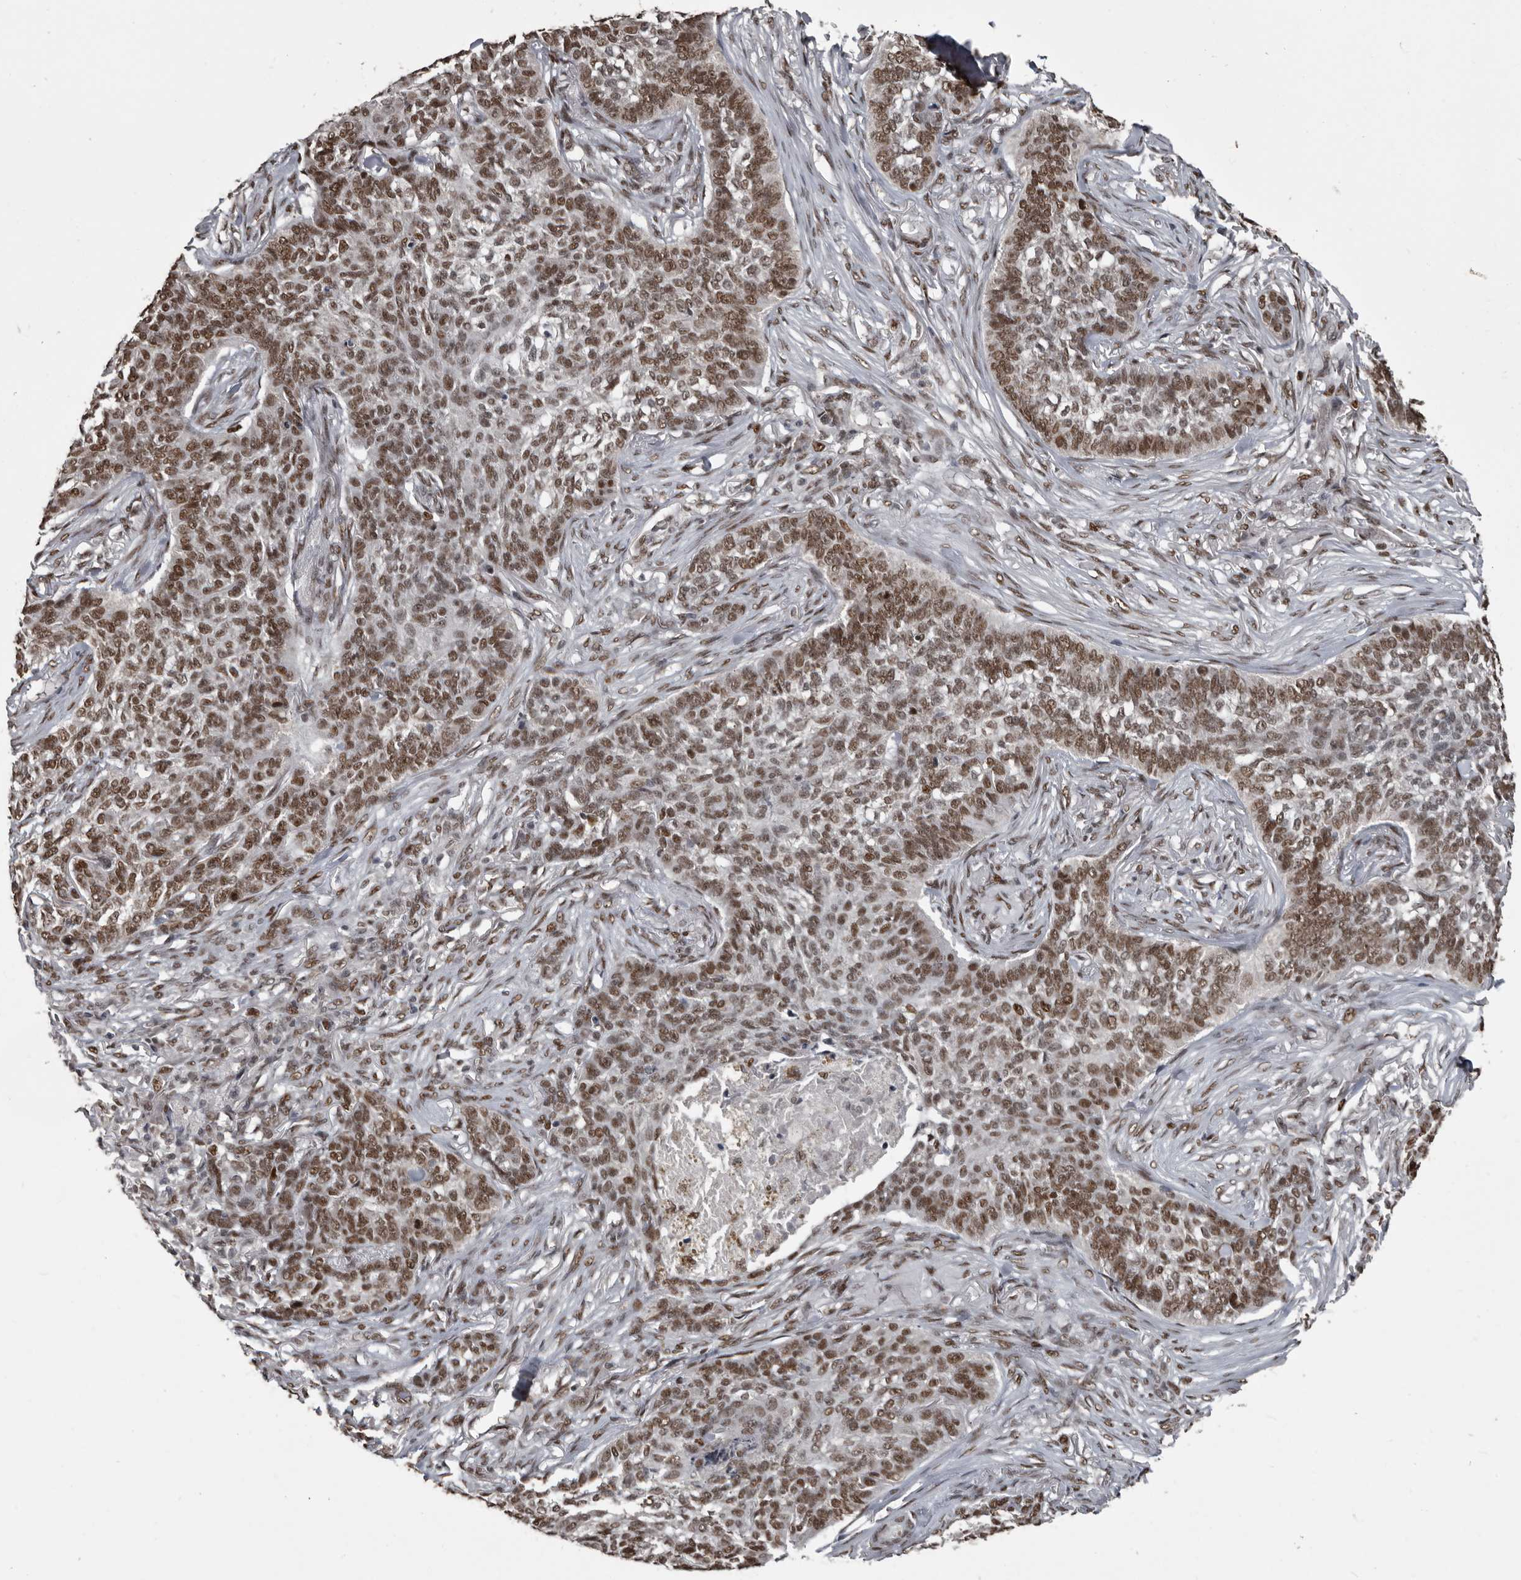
{"staining": {"intensity": "moderate", "quantity": ">75%", "location": "nuclear"}, "tissue": "skin cancer", "cell_type": "Tumor cells", "image_type": "cancer", "snomed": [{"axis": "morphology", "description": "Basal cell carcinoma"}, {"axis": "topography", "description": "Skin"}], "caption": "Skin cancer stained with a protein marker reveals moderate staining in tumor cells.", "gene": "CHD1L", "patient": {"sex": "male", "age": 85}}